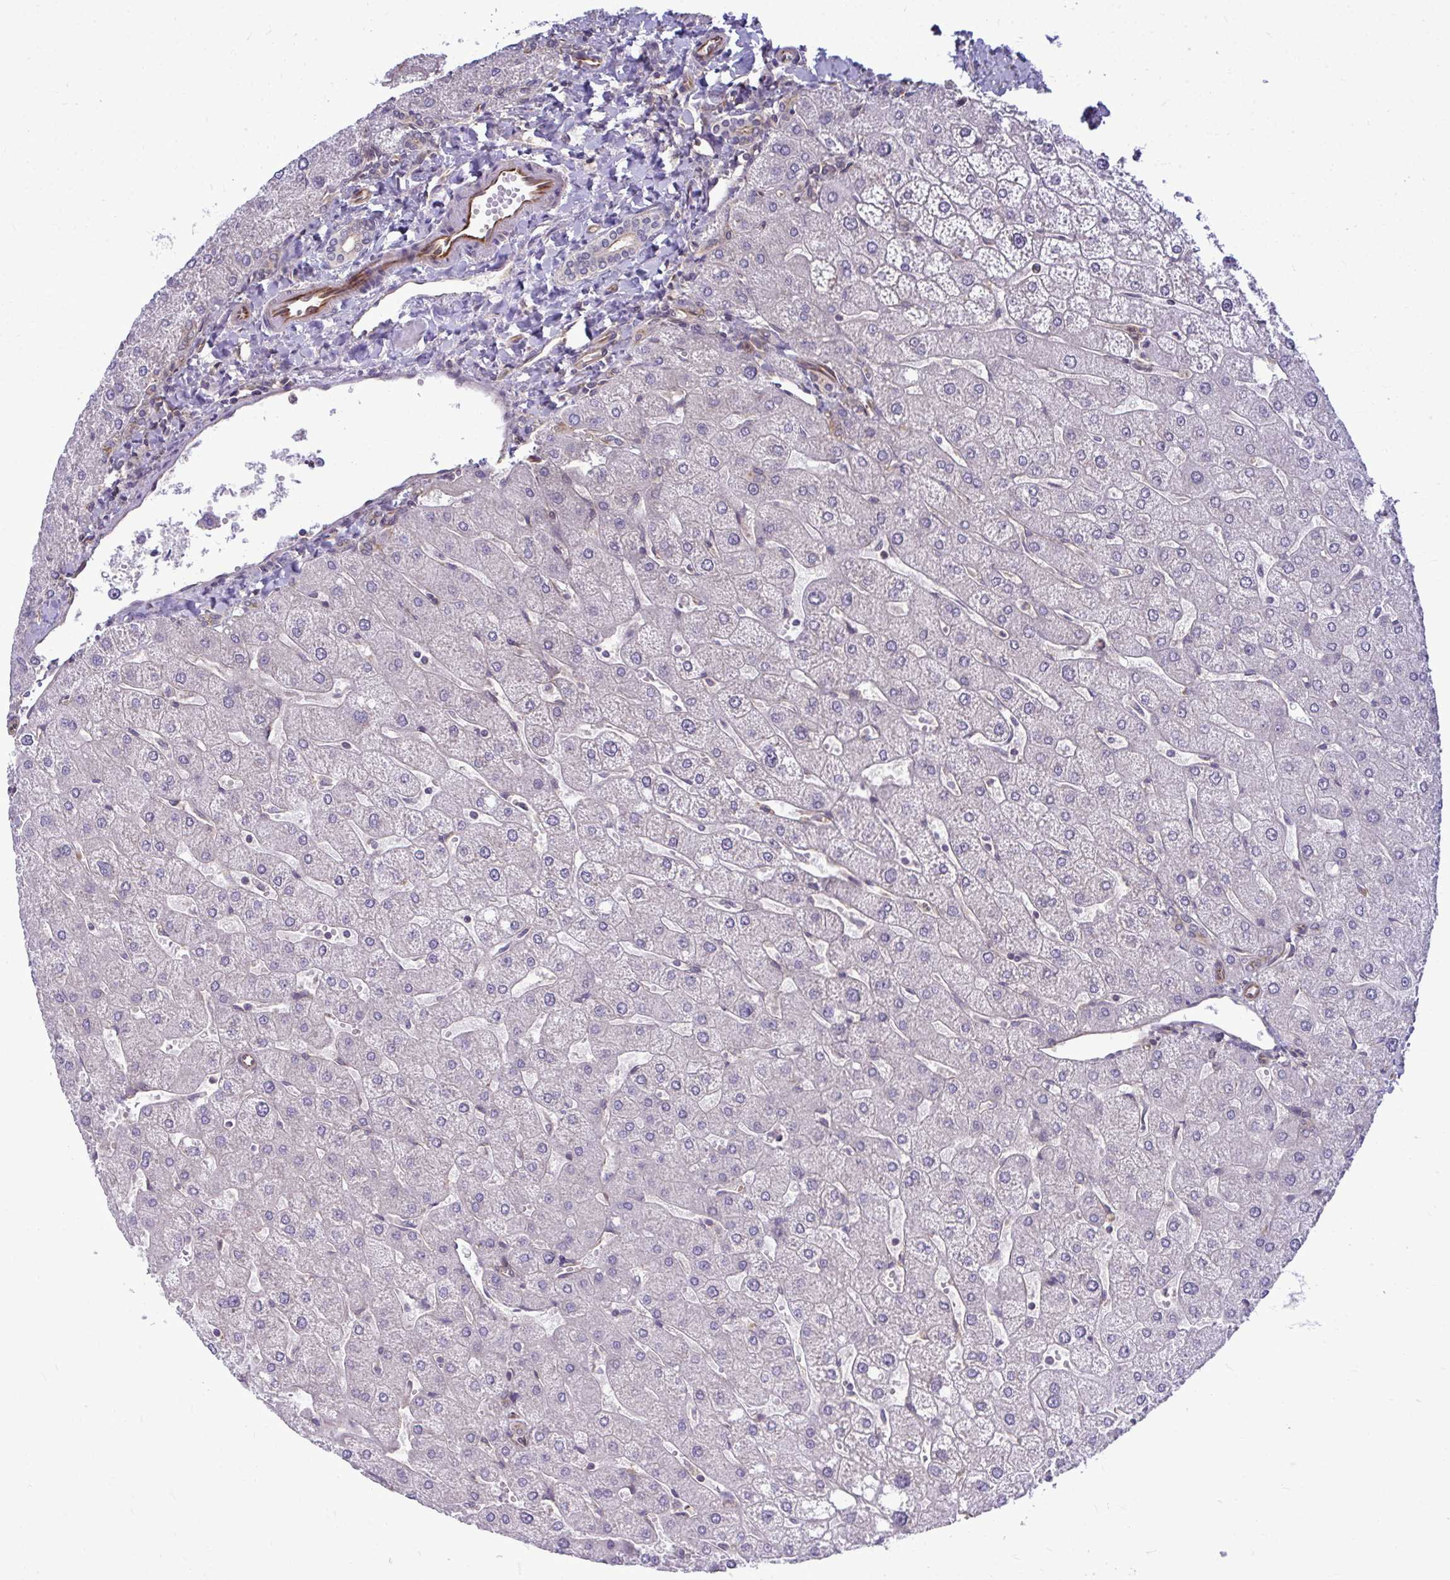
{"staining": {"intensity": "negative", "quantity": "none", "location": "none"}, "tissue": "liver", "cell_type": "Cholangiocytes", "image_type": "normal", "snomed": [{"axis": "morphology", "description": "Normal tissue, NOS"}, {"axis": "topography", "description": "Liver"}], "caption": "There is no significant staining in cholangiocytes of liver. (DAB (3,3'-diaminobenzidine) immunohistochemistry (IHC), high magnification).", "gene": "FUT10", "patient": {"sex": "male", "age": 67}}